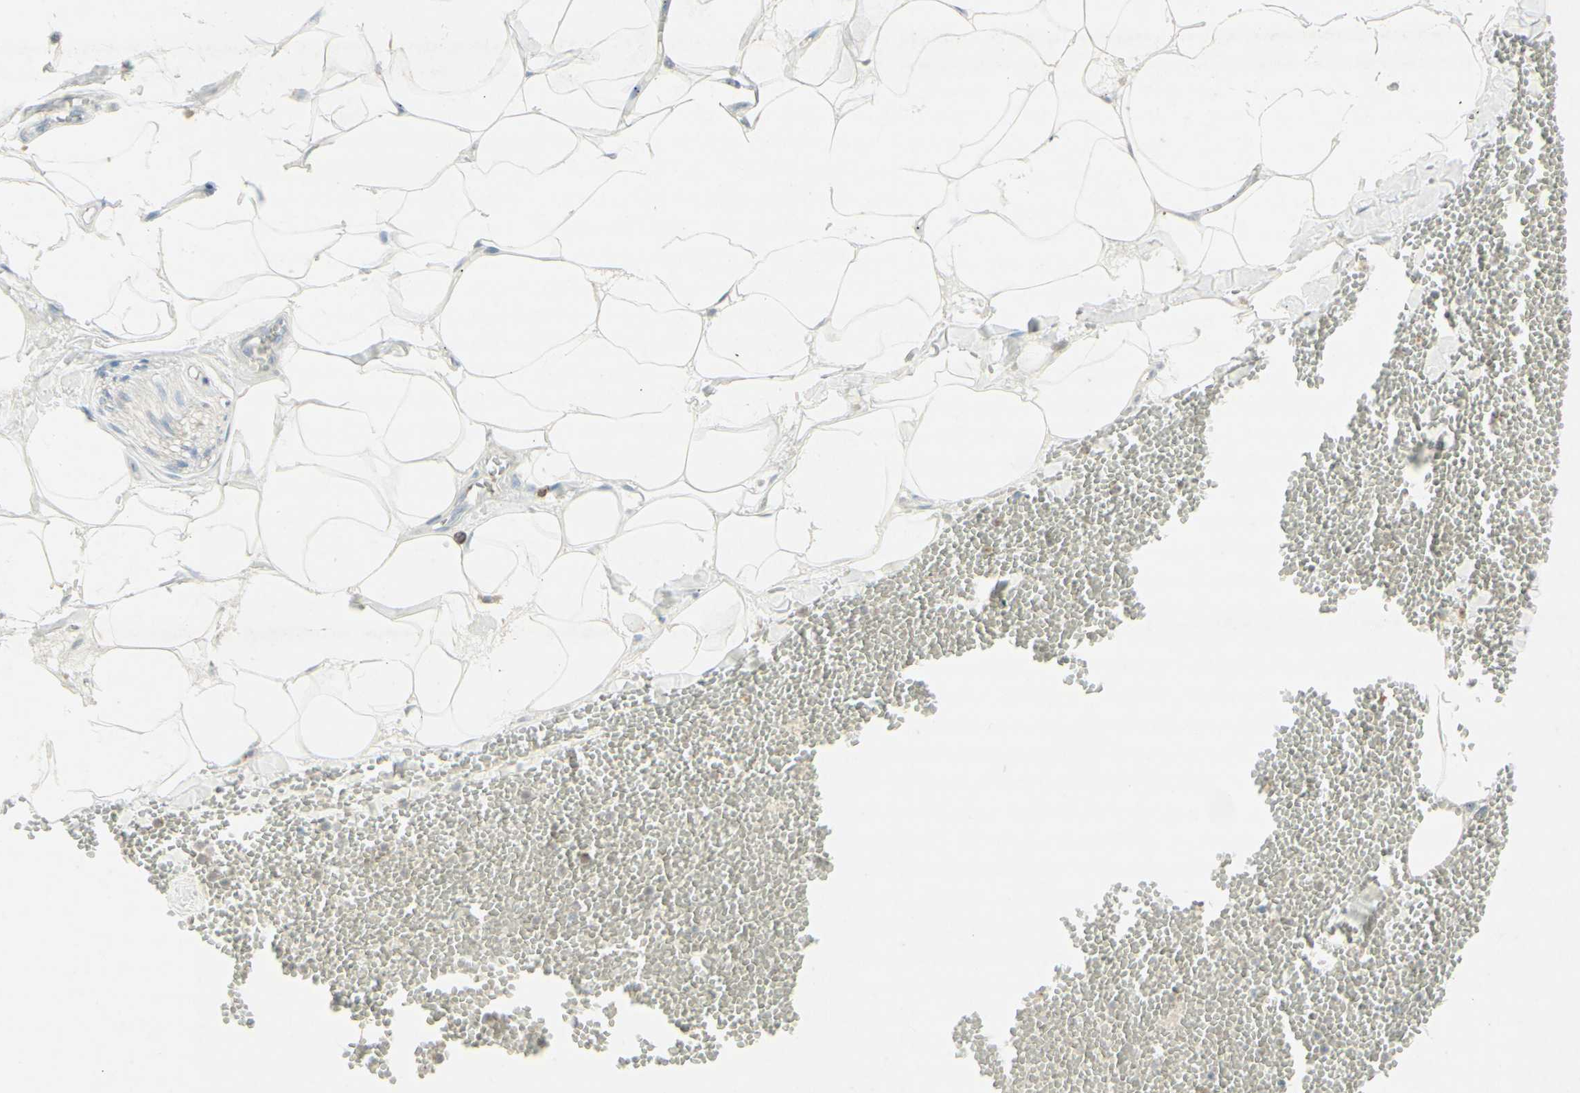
{"staining": {"intensity": "negative", "quantity": "none", "location": "none"}, "tissue": "adipose tissue", "cell_type": "Adipocytes", "image_type": "normal", "snomed": [{"axis": "morphology", "description": "Normal tissue, NOS"}, {"axis": "topography", "description": "Adipose tissue"}, {"axis": "topography", "description": "Peripheral nerve tissue"}], "caption": "High magnification brightfield microscopy of normal adipose tissue stained with DAB (3,3'-diaminobenzidine) (brown) and counterstained with hematoxylin (blue): adipocytes show no significant positivity. Brightfield microscopy of IHC stained with DAB (brown) and hematoxylin (blue), captured at high magnification.", "gene": "ATP6V1B1", "patient": {"sex": "male", "age": 52}}